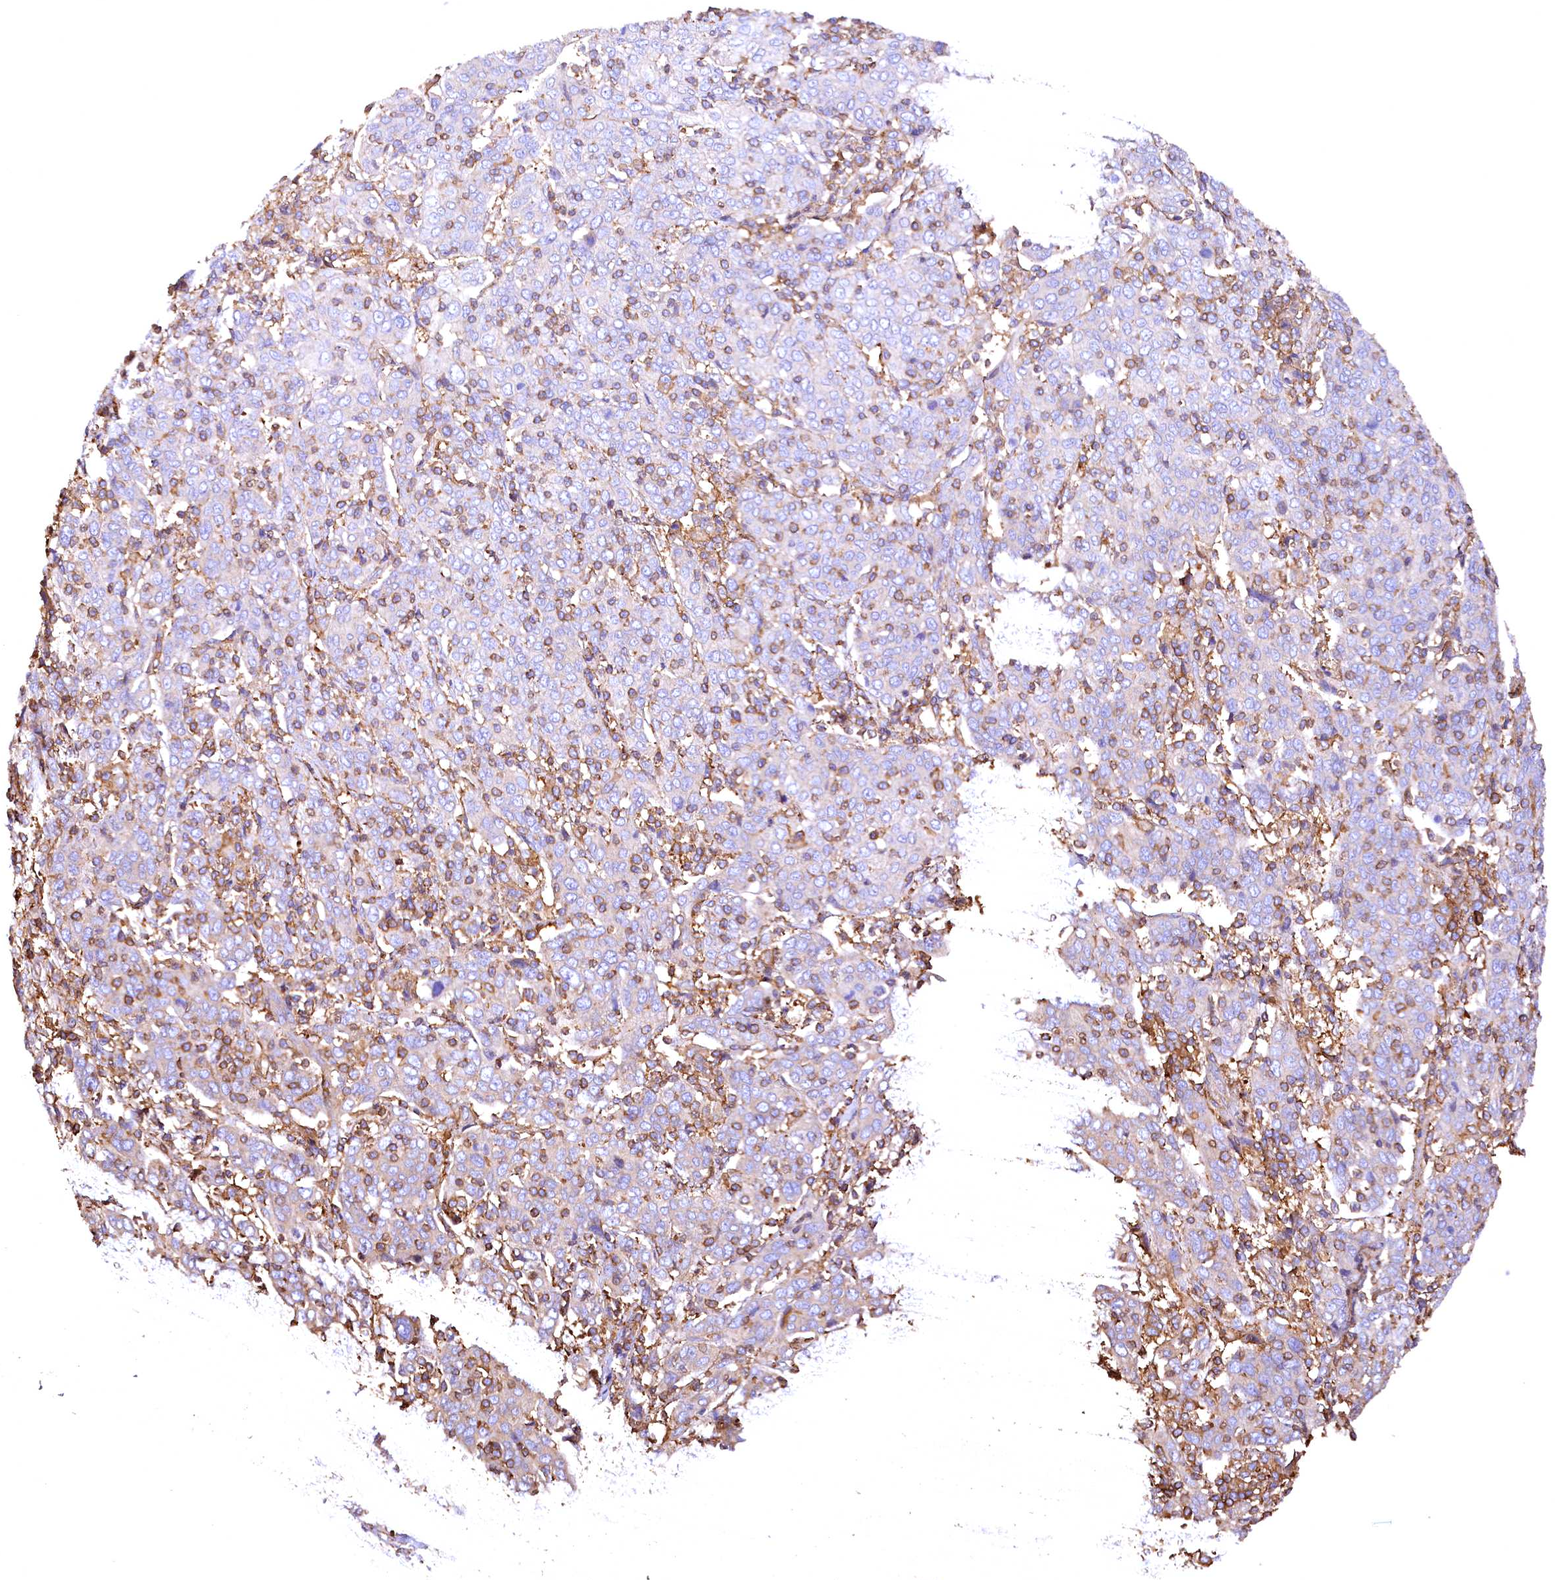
{"staining": {"intensity": "negative", "quantity": "none", "location": "none"}, "tissue": "cervical cancer", "cell_type": "Tumor cells", "image_type": "cancer", "snomed": [{"axis": "morphology", "description": "Squamous cell carcinoma, NOS"}, {"axis": "topography", "description": "Cervix"}], "caption": "Tumor cells are negative for protein expression in human squamous cell carcinoma (cervical).", "gene": "RARS2", "patient": {"sex": "female", "age": 67}}